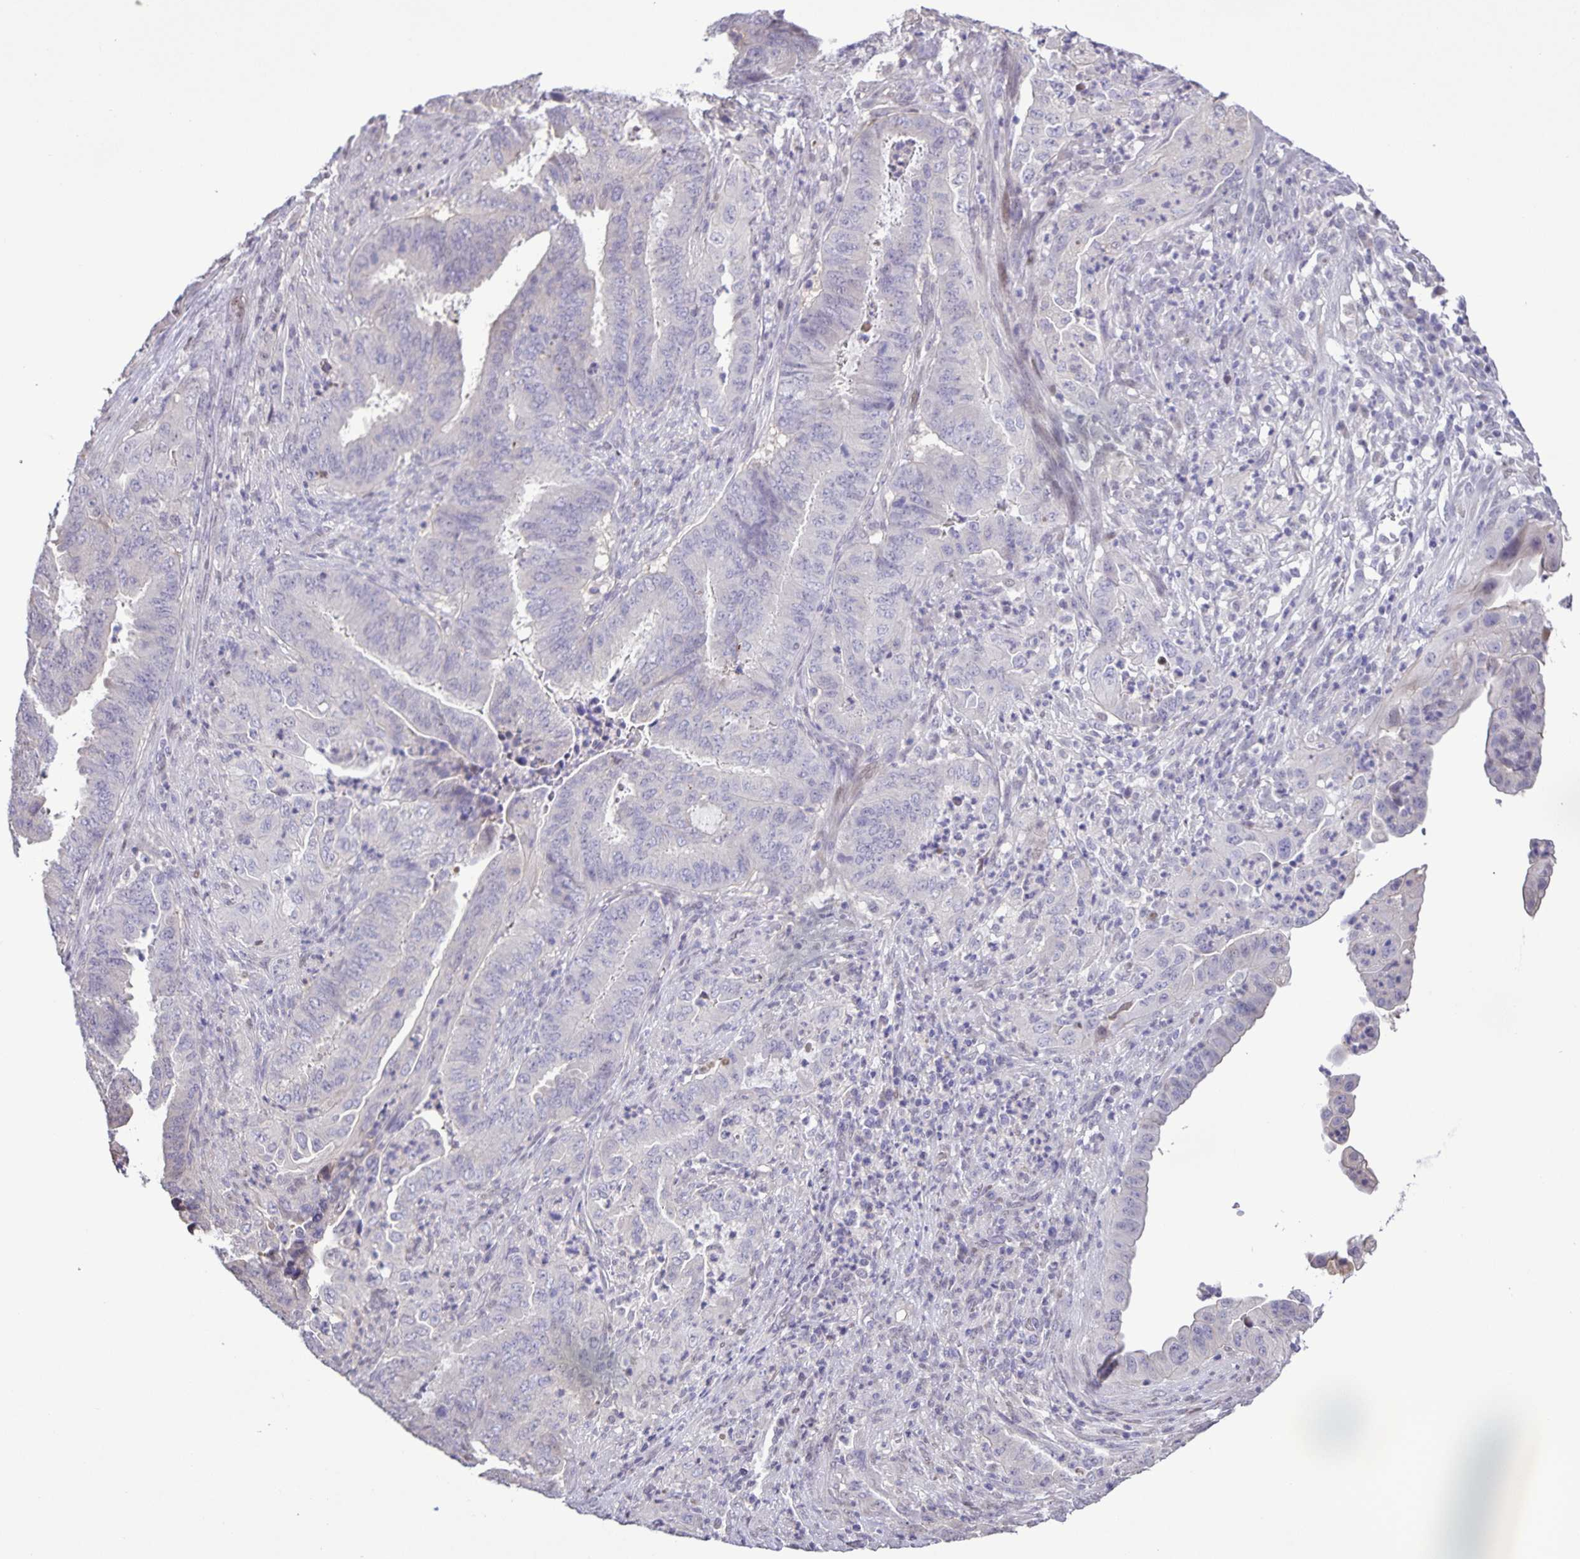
{"staining": {"intensity": "negative", "quantity": "none", "location": "none"}, "tissue": "endometrial cancer", "cell_type": "Tumor cells", "image_type": "cancer", "snomed": [{"axis": "morphology", "description": "Adenocarcinoma, NOS"}, {"axis": "topography", "description": "Endometrium"}], "caption": "Immunohistochemistry of human endometrial adenocarcinoma reveals no staining in tumor cells.", "gene": "ONECUT2", "patient": {"sex": "female", "age": 51}}